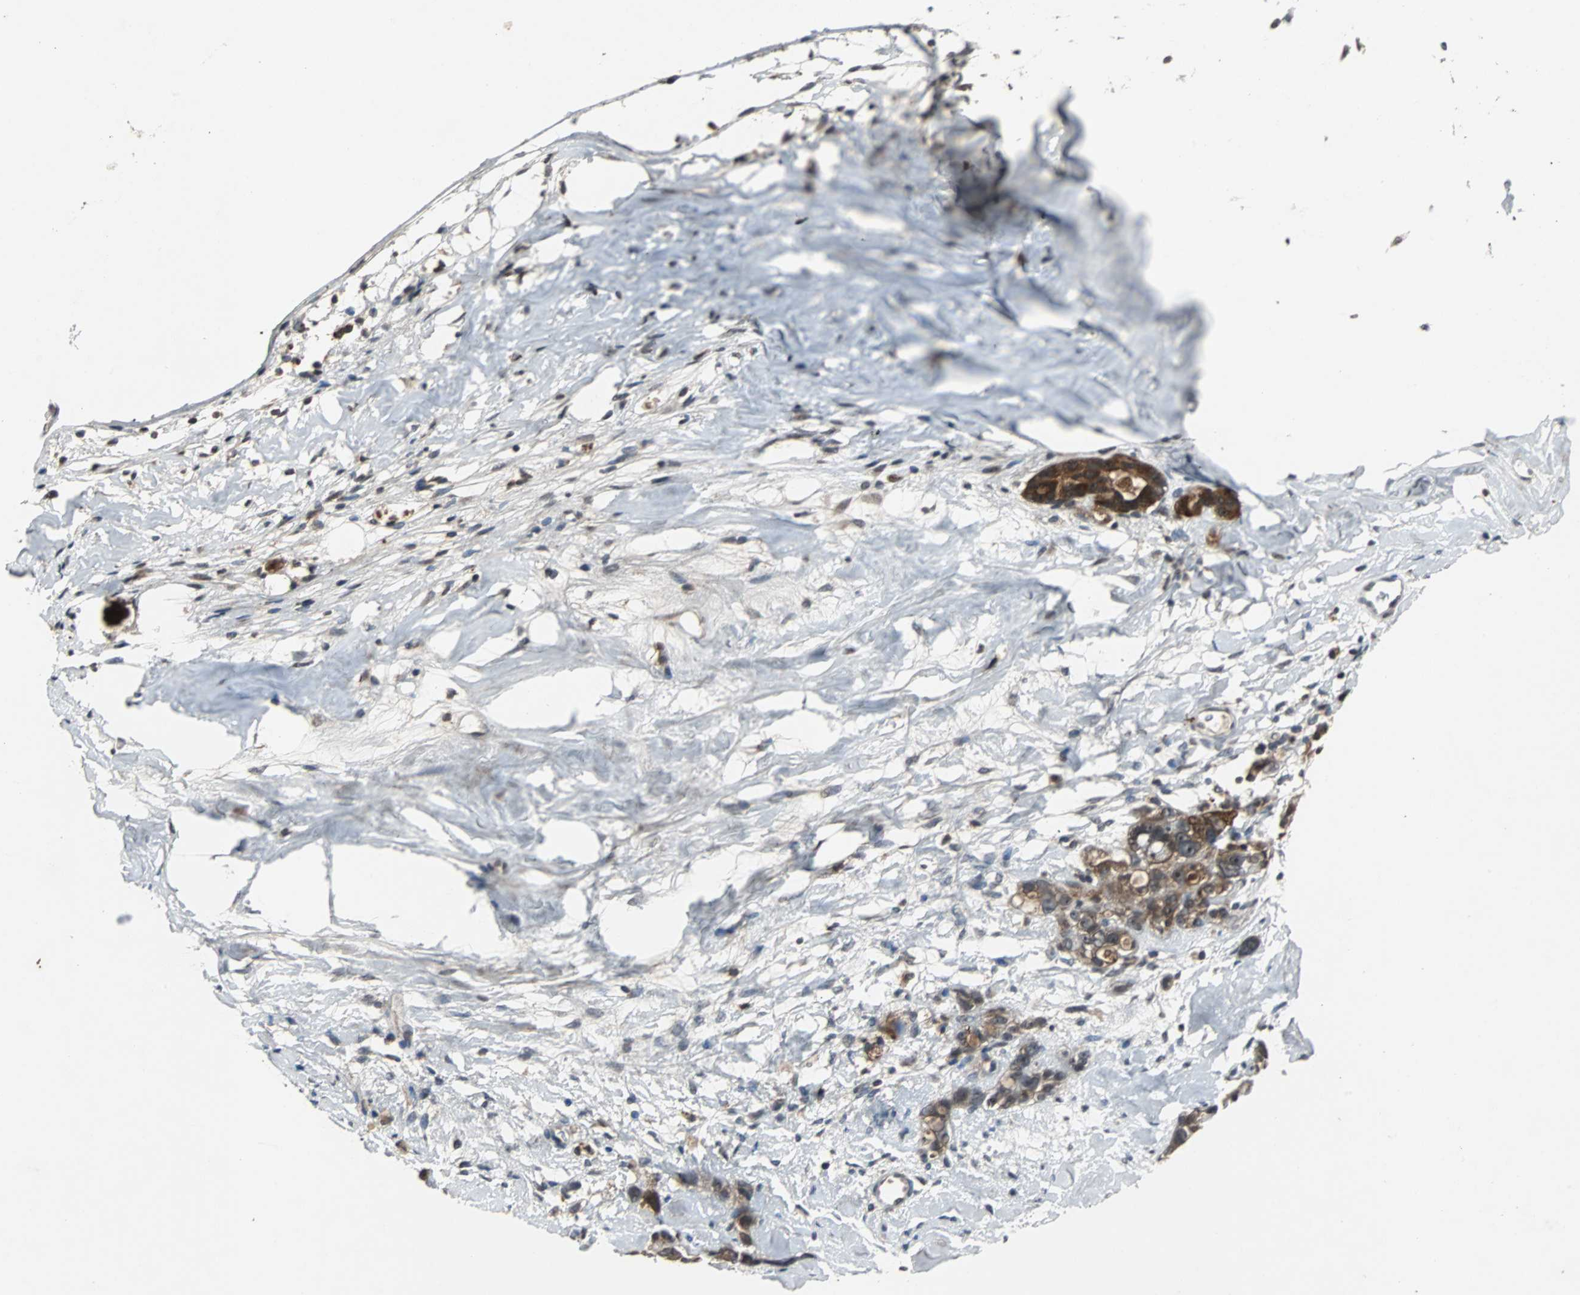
{"staining": {"intensity": "strong", "quantity": ">75%", "location": "cytoplasmic/membranous"}, "tissue": "ovarian cancer", "cell_type": "Tumor cells", "image_type": "cancer", "snomed": [{"axis": "morphology", "description": "Cystadenocarcinoma, serous, NOS"}, {"axis": "topography", "description": "Ovary"}], "caption": "This is an image of immunohistochemistry (IHC) staining of ovarian cancer, which shows strong staining in the cytoplasmic/membranous of tumor cells.", "gene": "LSR", "patient": {"sex": "female", "age": 66}}